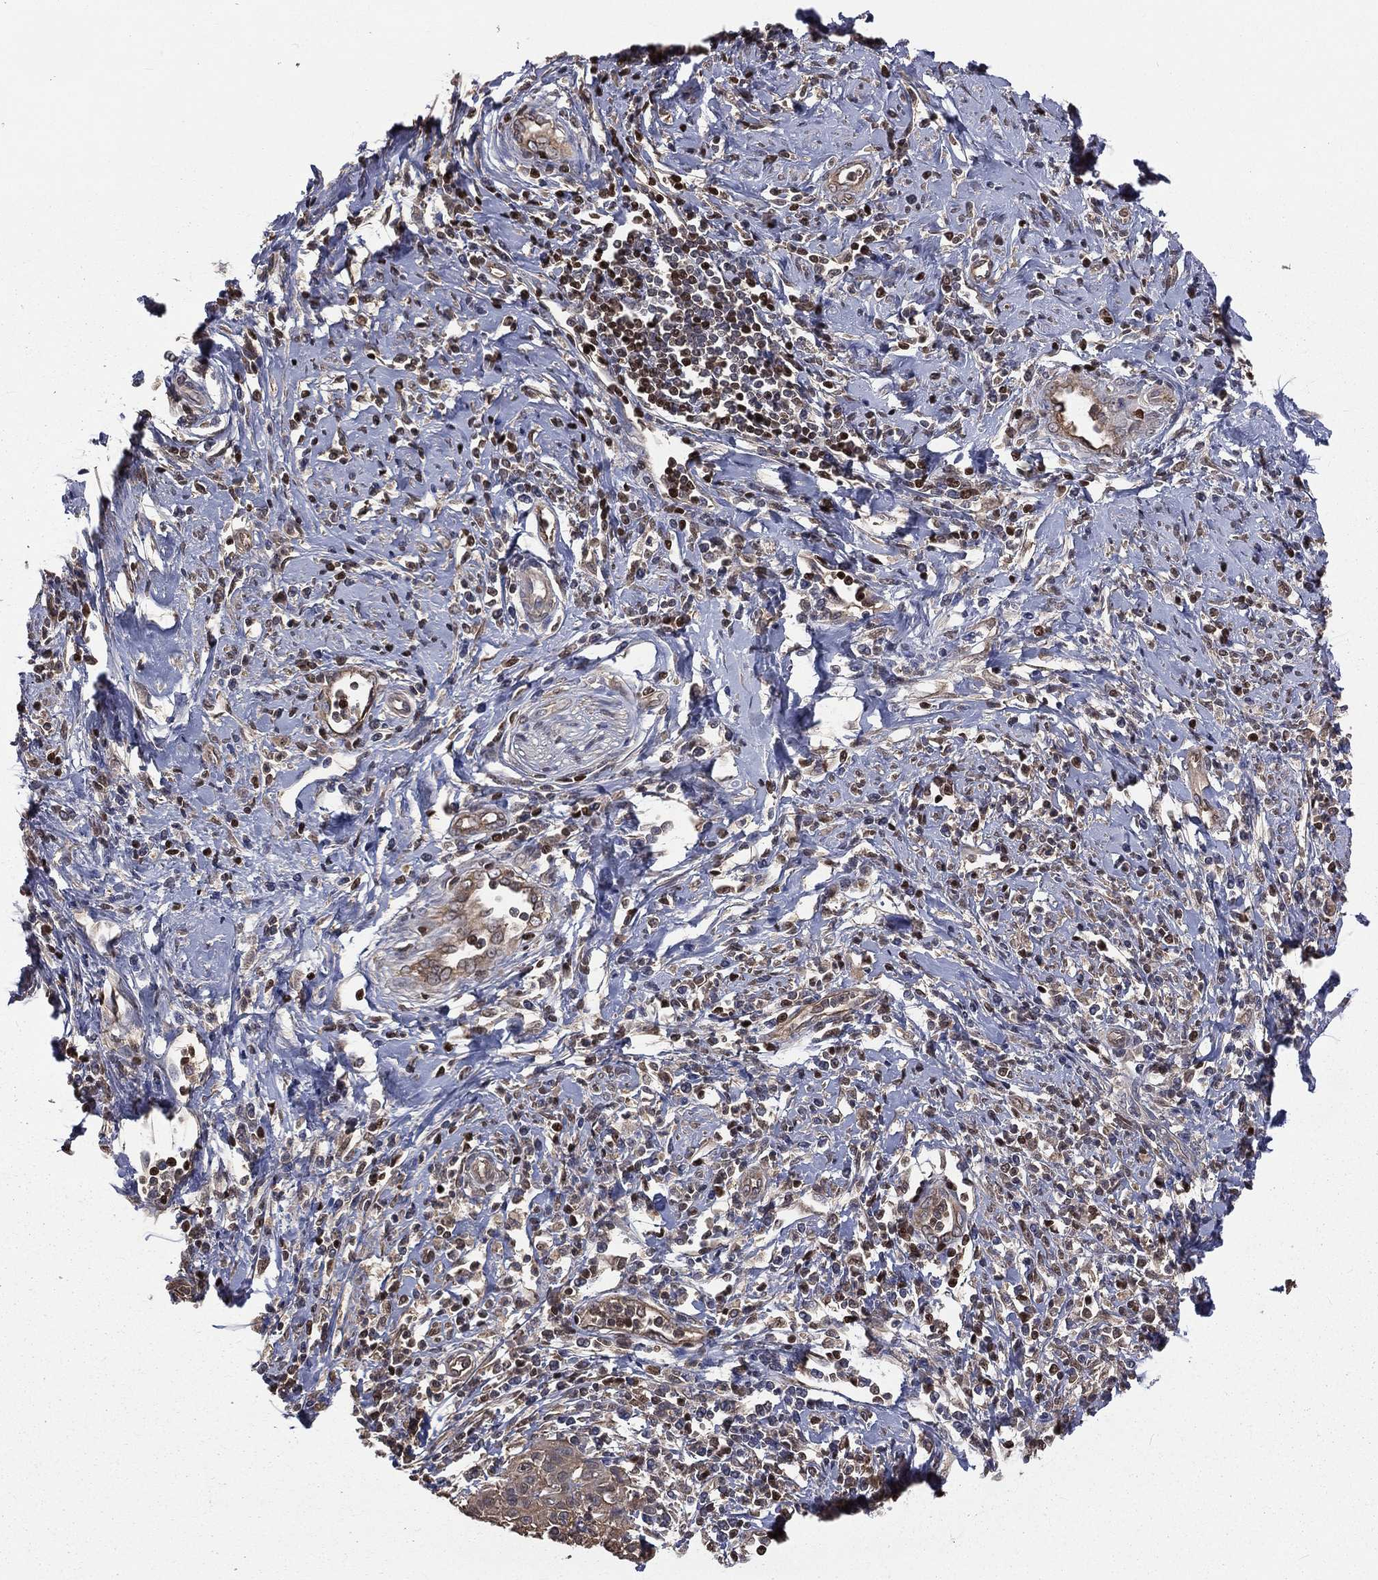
{"staining": {"intensity": "negative", "quantity": "none", "location": "none"}, "tissue": "cervical cancer", "cell_type": "Tumor cells", "image_type": "cancer", "snomed": [{"axis": "morphology", "description": "Squamous cell carcinoma, NOS"}, {"axis": "topography", "description": "Cervix"}], "caption": "DAB (3,3'-diaminobenzidine) immunohistochemical staining of human cervical cancer reveals no significant expression in tumor cells.", "gene": "TBC1D2", "patient": {"sex": "female", "age": 26}}